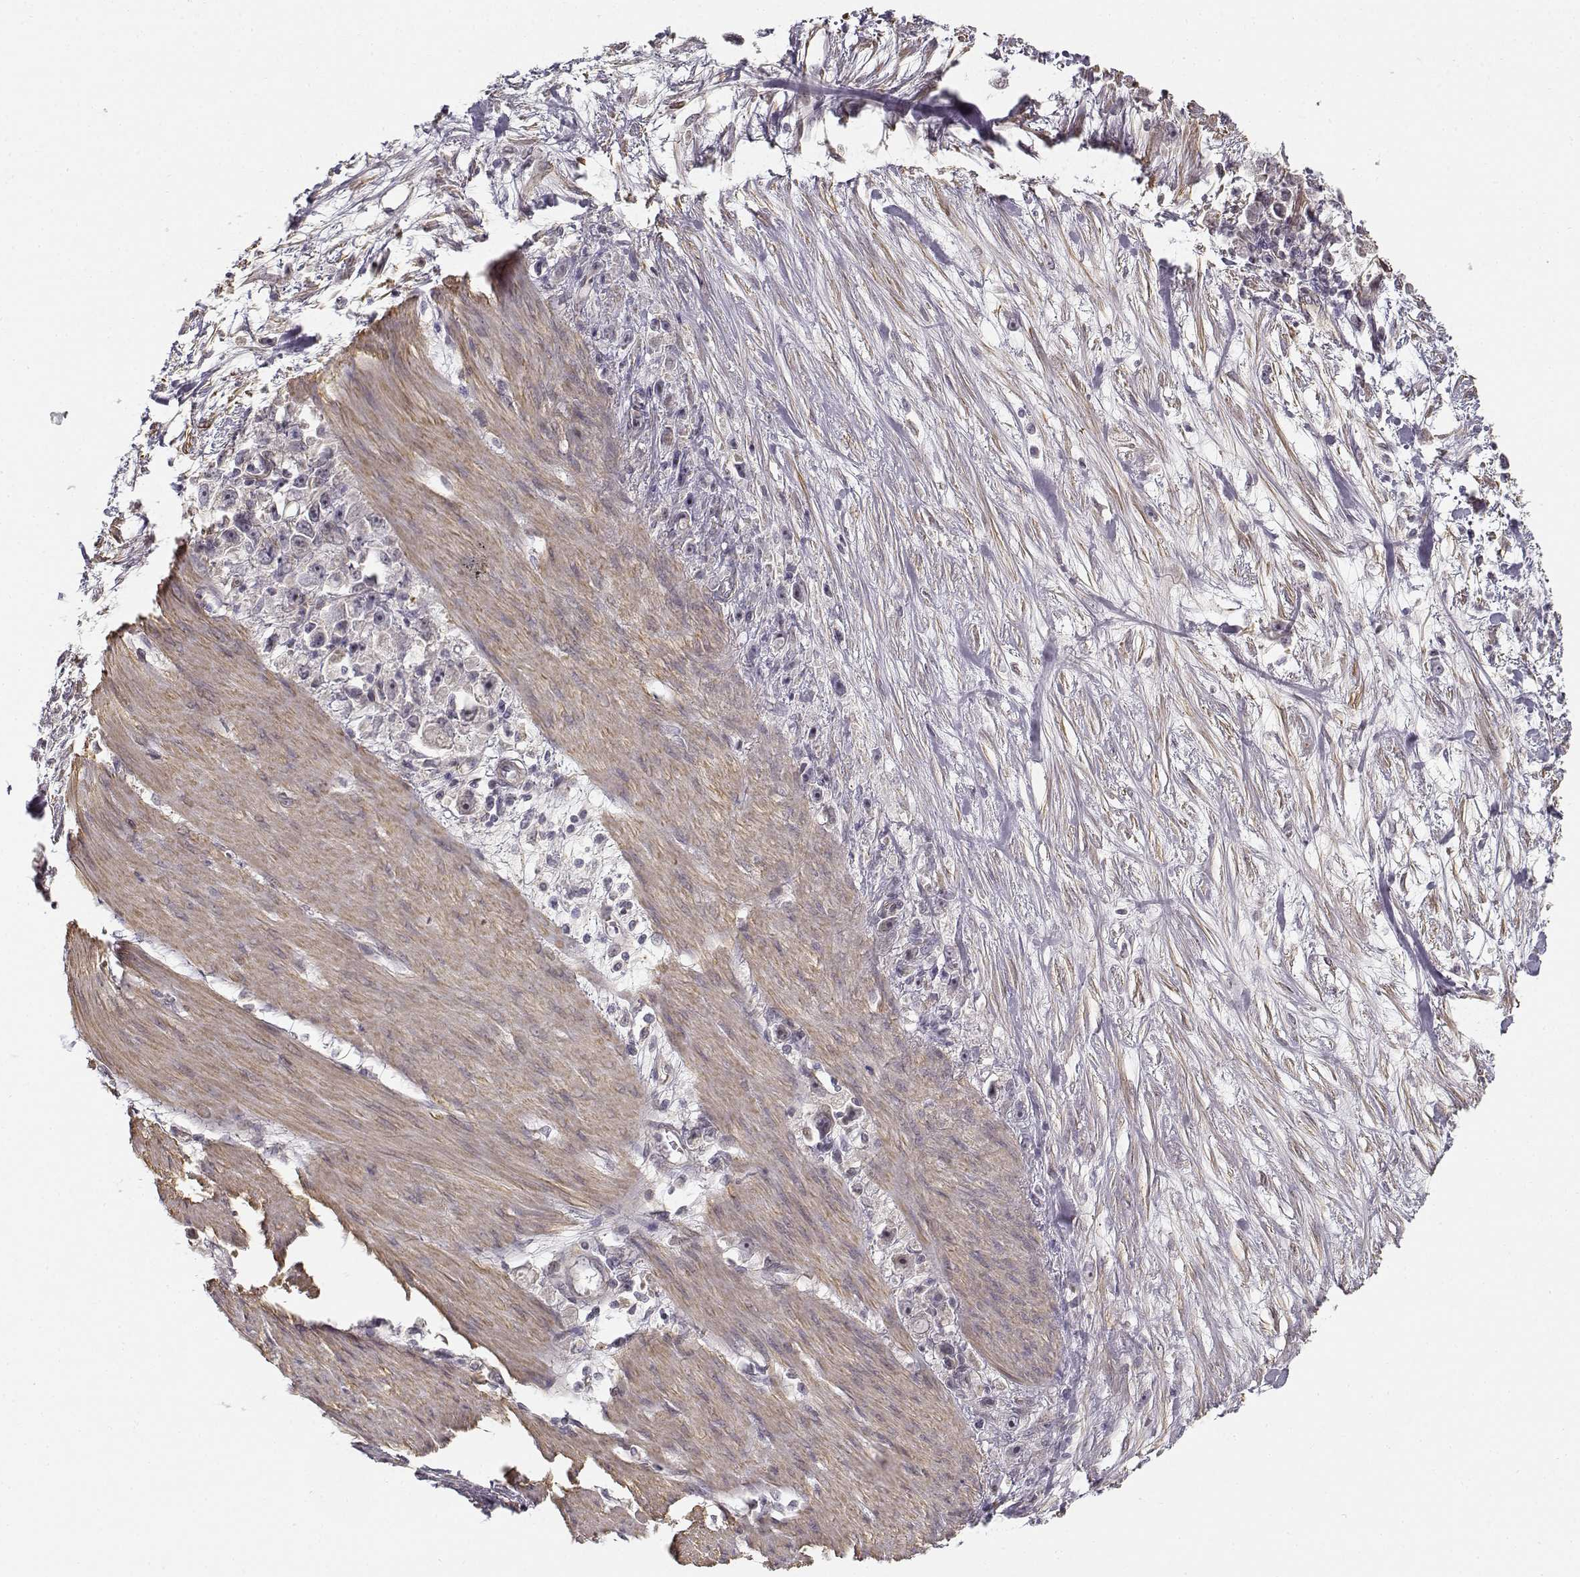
{"staining": {"intensity": "negative", "quantity": "none", "location": "none"}, "tissue": "stomach cancer", "cell_type": "Tumor cells", "image_type": "cancer", "snomed": [{"axis": "morphology", "description": "Adenocarcinoma, NOS"}, {"axis": "topography", "description": "Stomach"}], "caption": "Protein analysis of stomach adenocarcinoma exhibits no significant positivity in tumor cells. (DAB IHC with hematoxylin counter stain).", "gene": "RGS9BP", "patient": {"sex": "female", "age": 59}}